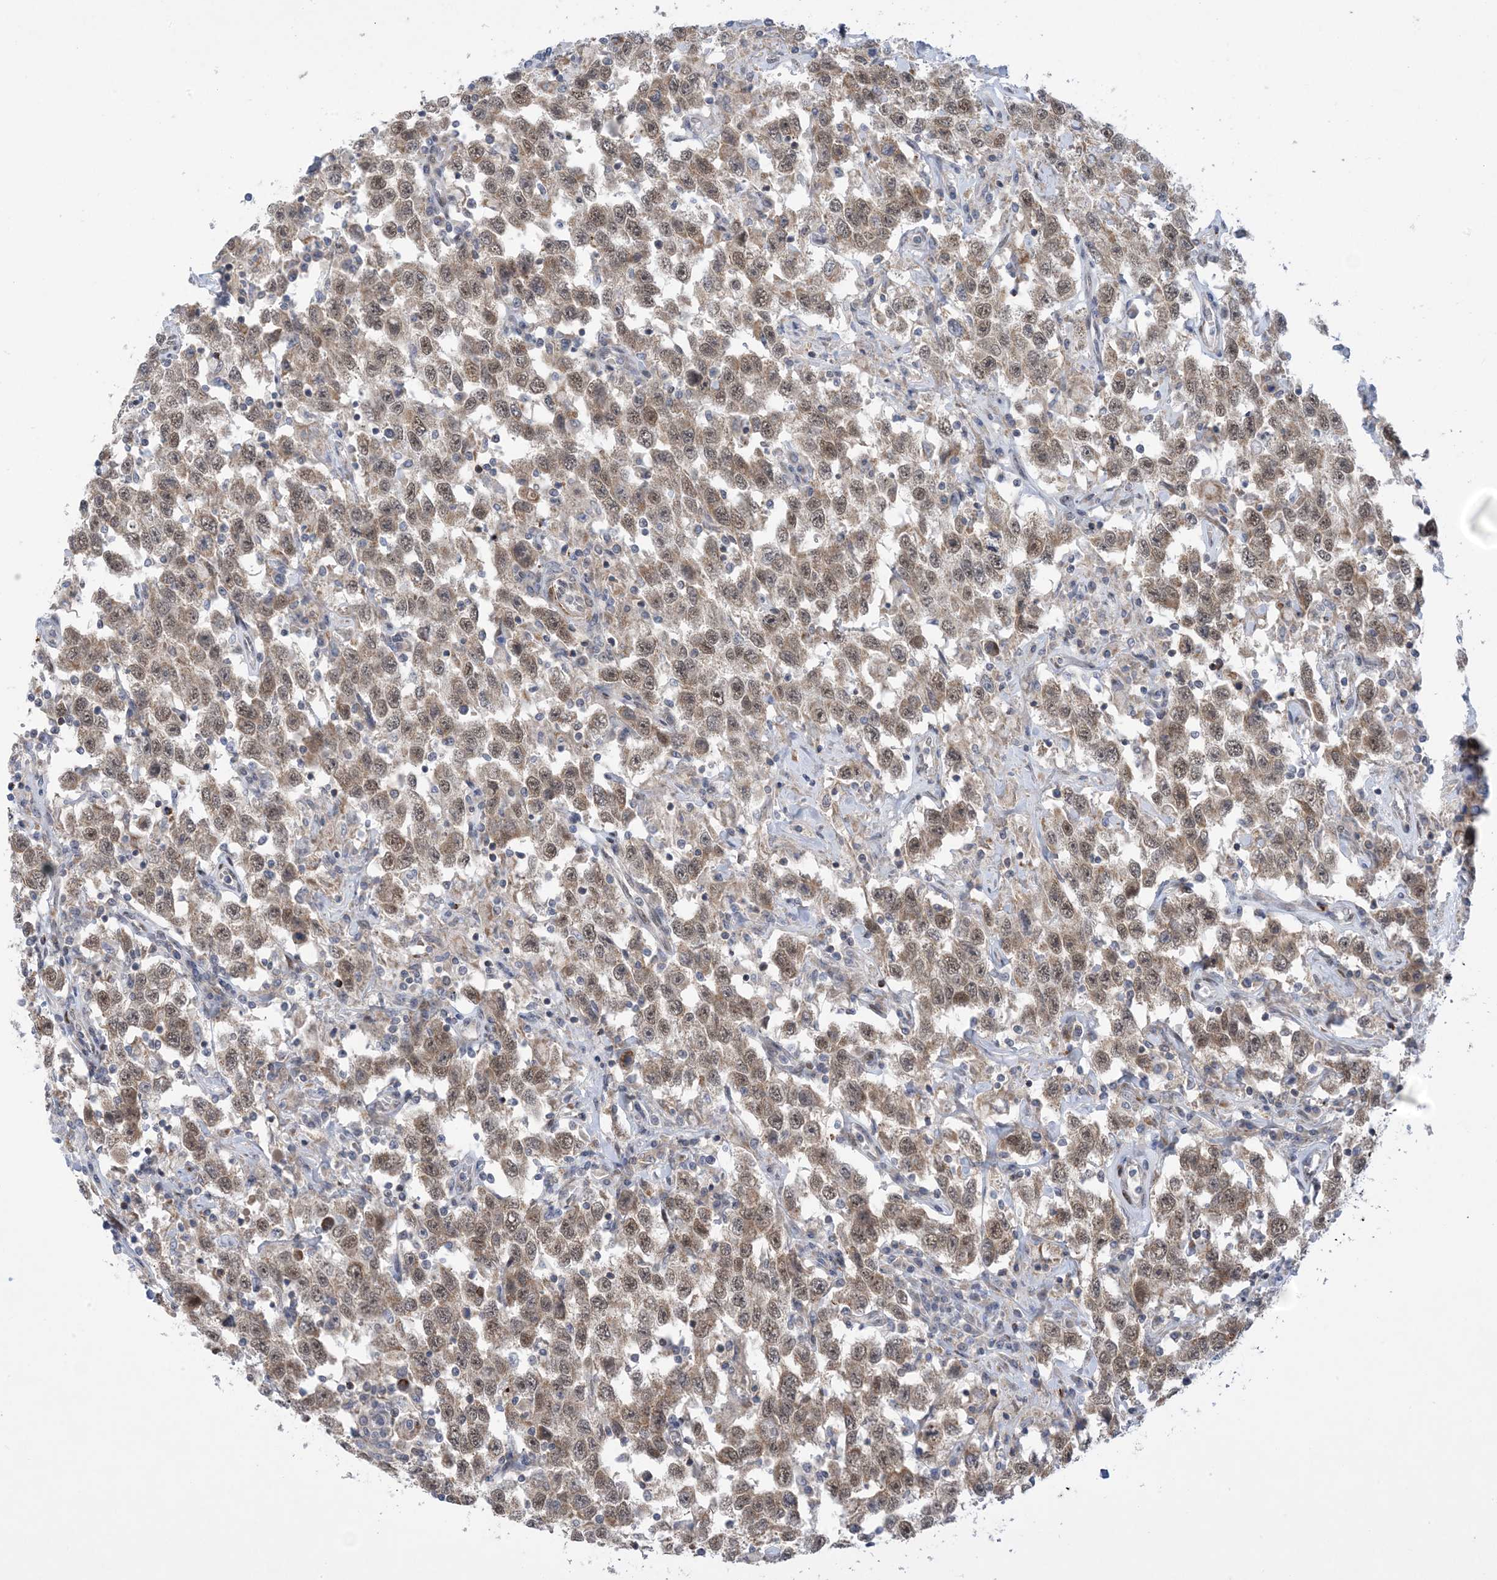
{"staining": {"intensity": "weak", "quantity": ">75%", "location": "cytoplasmic/membranous,nuclear"}, "tissue": "testis cancer", "cell_type": "Tumor cells", "image_type": "cancer", "snomed": [{"axis": "morphology", "description": "Seminoma, NOS"}, {"axis": "topography", "description": "Testis"}], "caption": "DAB (3,3'-diaminobenzidine) immunohistochemical staining of human testis seminoma displays weak cytoplasmic/membranous and nuclear protein staining in about >75% of tumor cells.", "gene": "ZNF8", "patient": {"sex": "male", "age": 41}}